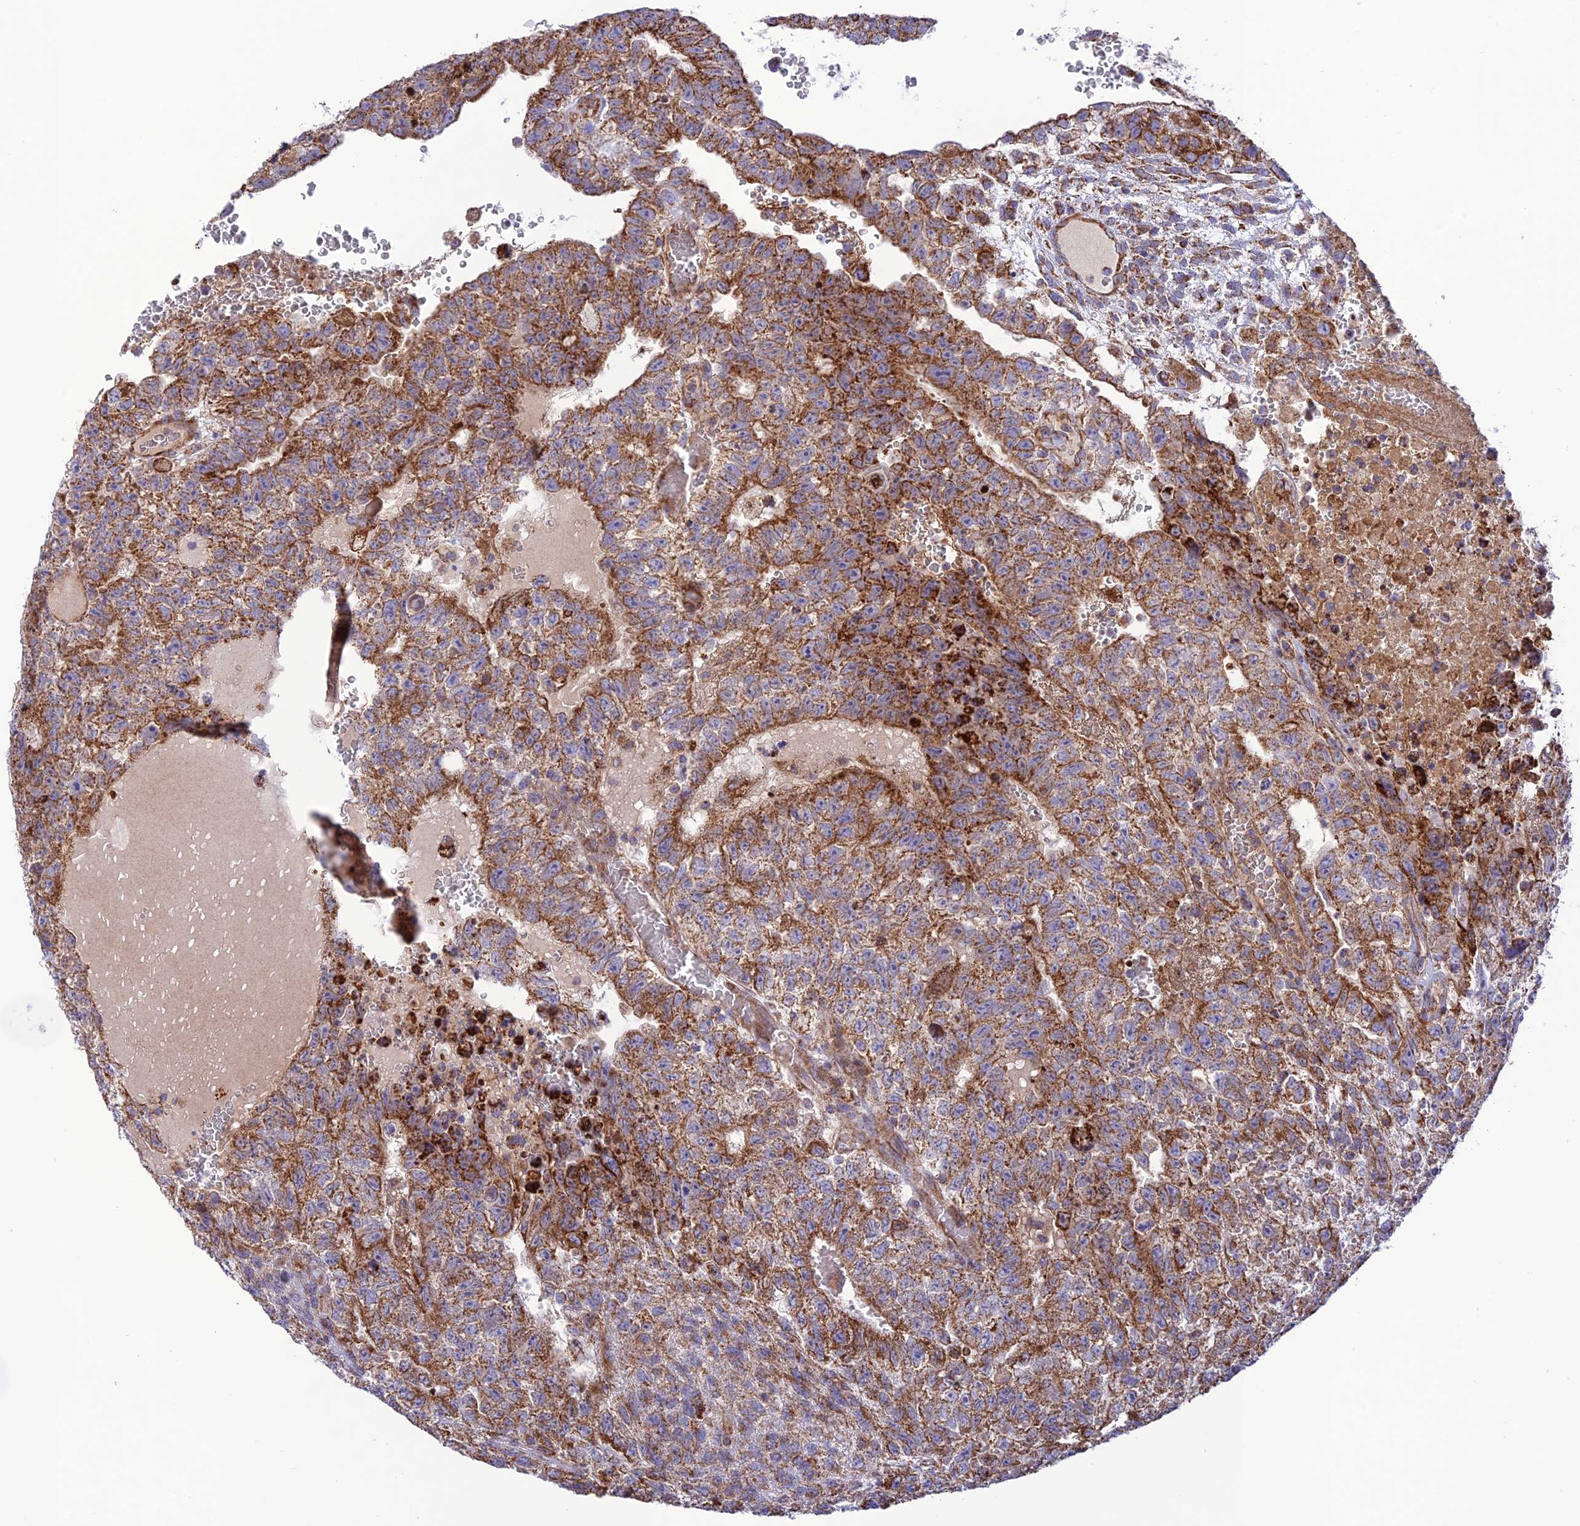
{"staining": {"intensity": "strong", "quantity": ">75%", "location": "cytoplasmic/membranous"}, "tissue": "testis cancer", "cell_type": "Tumor cells", "image_type": "cancer", "snomed": [{"axis": "morphology", "description": "Carcinoma, Embryonal, NOS"}, {"axis": "topography", "description": "Testis"}], "caption": "This image exhibits testis cancer stained with IHC to label a protein in brown. The cytoplasmic/membranous of tumor cells show strong positivity for the protein. Nuclei are counter-stained blue.", "gene": "UAP1L1", "patient": {"sex": "male", "age": 26}}